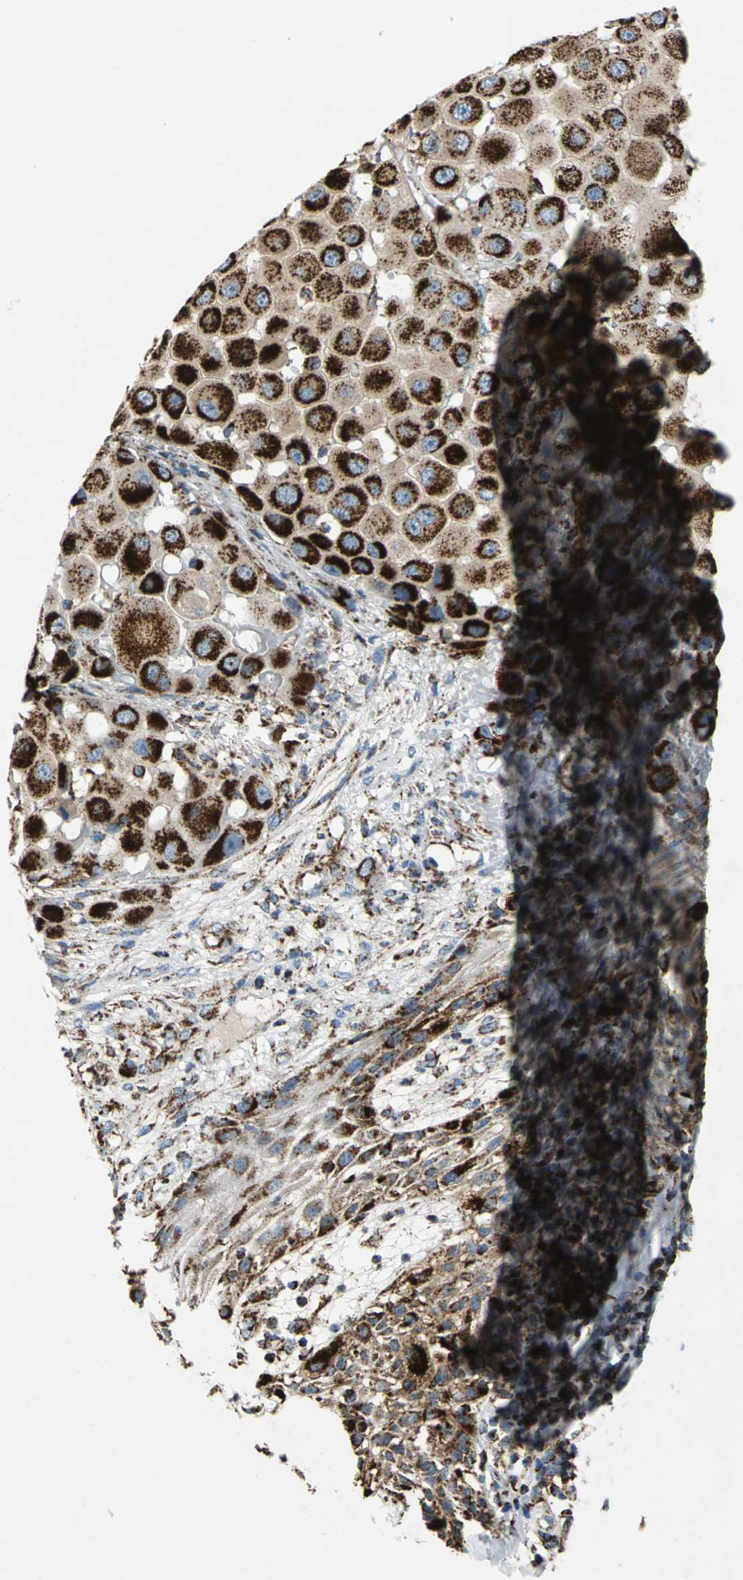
{"staining": {"intensity": "strong", "quantity": ">75%", "location": "cytoplasmic/membranous"}, "tissue": "melanoma", "cell_type": "Tumor cells", "image_type": "cancer", "snomed": [{"axis": "morphology", "description": "Malignant melanoma, NOS"}, {"axis": "topography", "description": "Skin"}], "caption": "Protein staining shows strong cytoplasmic/membranous expression in about >75% of tumor cells in melanoma.", "gene": "ECH1", "patient": {"sex": "female", "age": 81}}